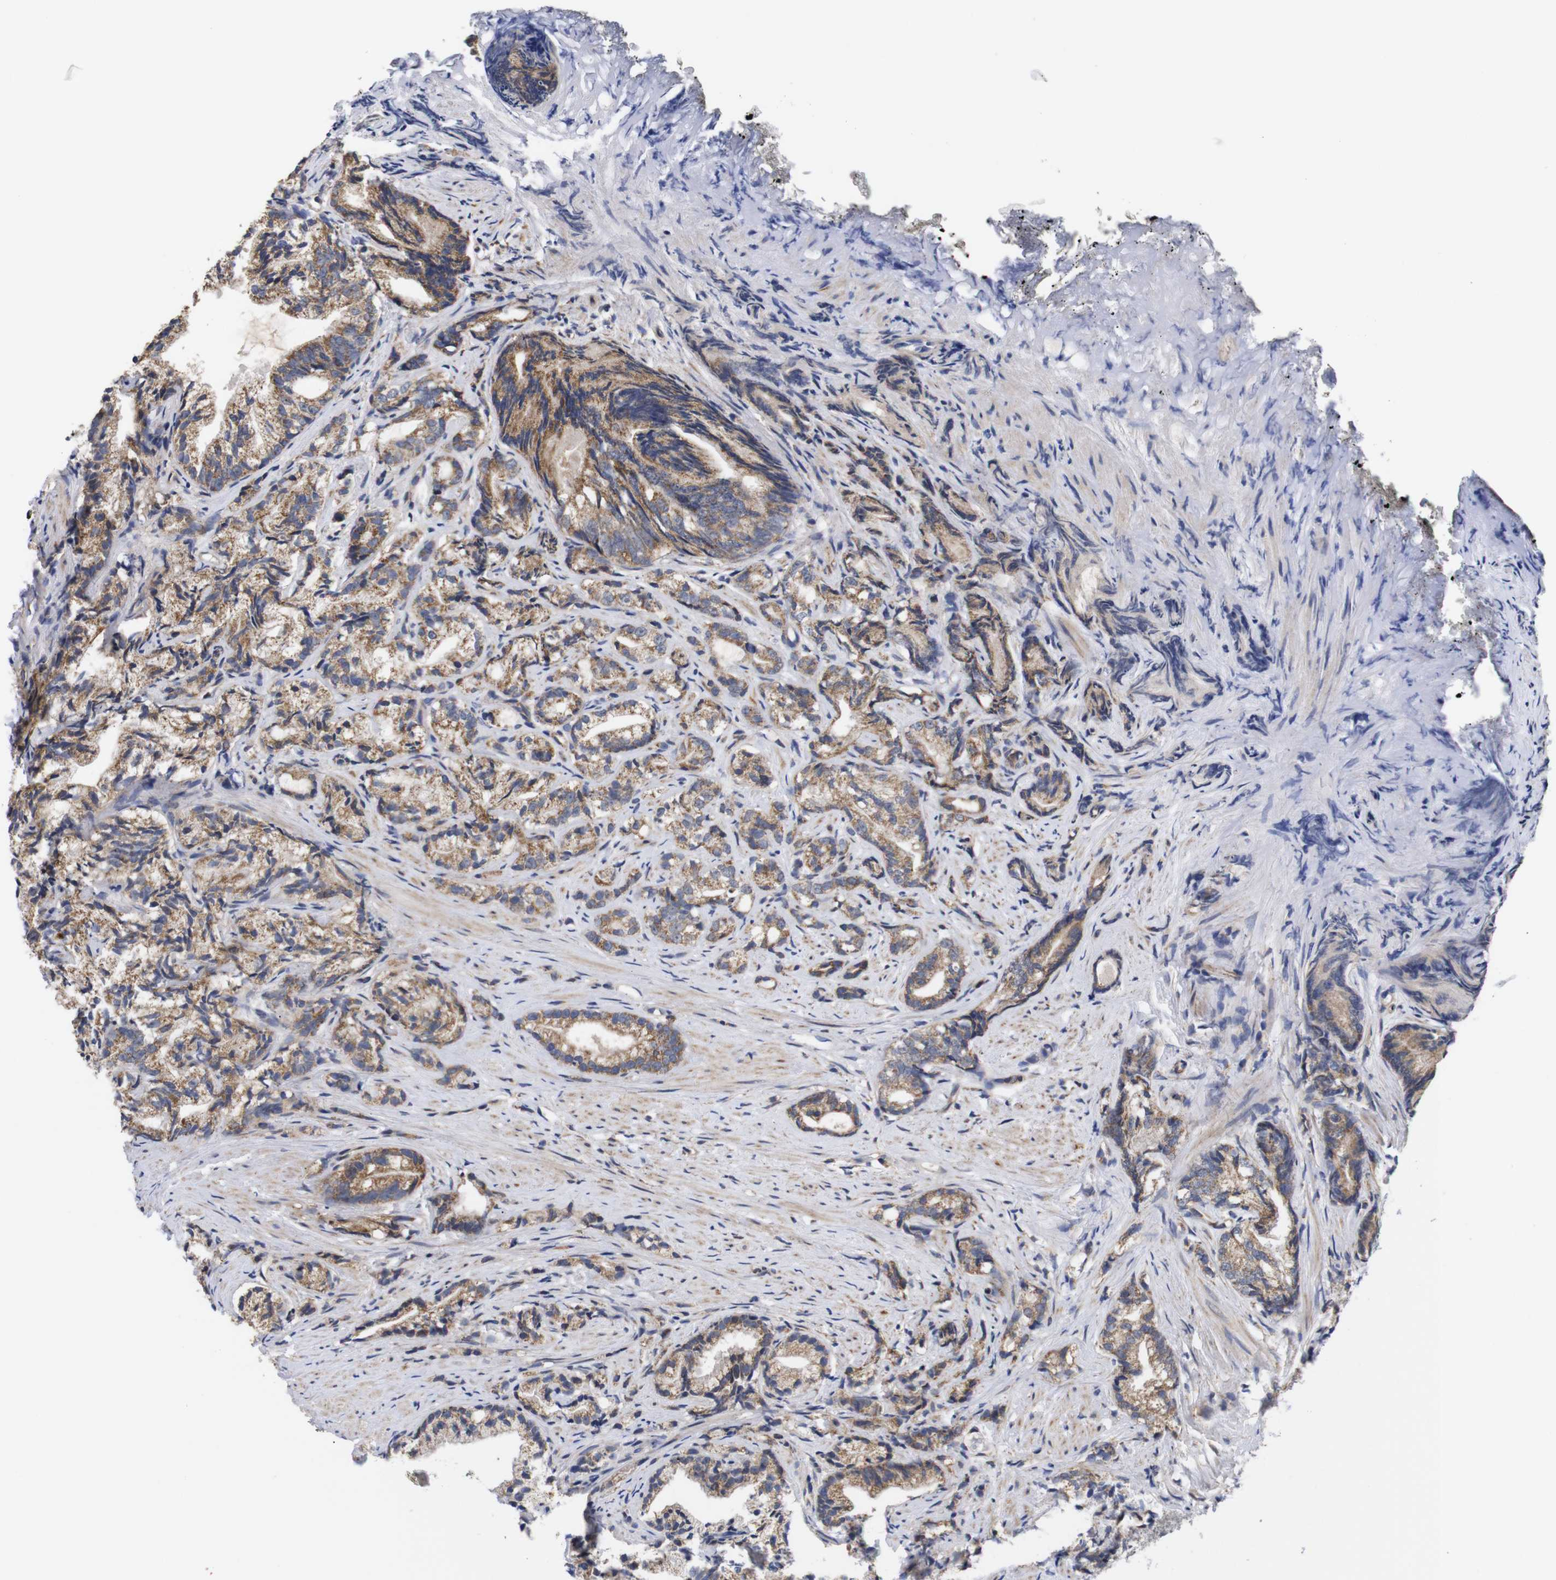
{"staining": {"intensity": "moderate", "quantity": ">75%", "location": "cytoplasmic/membranous"}, "tissue": "prostate cancer", "cell_type": "Tumor cells", "image_type": "cancer", "snomed": [{"axis": "morphology", "description": "Adenocarcinoma, Low grade"}, {"axis": "topography", "description": "Prostate"}], "caption": "Approximately >75% of tumor cells in prostate cancer (low-grade adenocarcinoma) demonstrate moderate cytoplasmic/membranous protein staining as visualized by brown immunohistochemical staining.", "gene": "OPN3", "patient": {"sex": "male", "age": 89}}